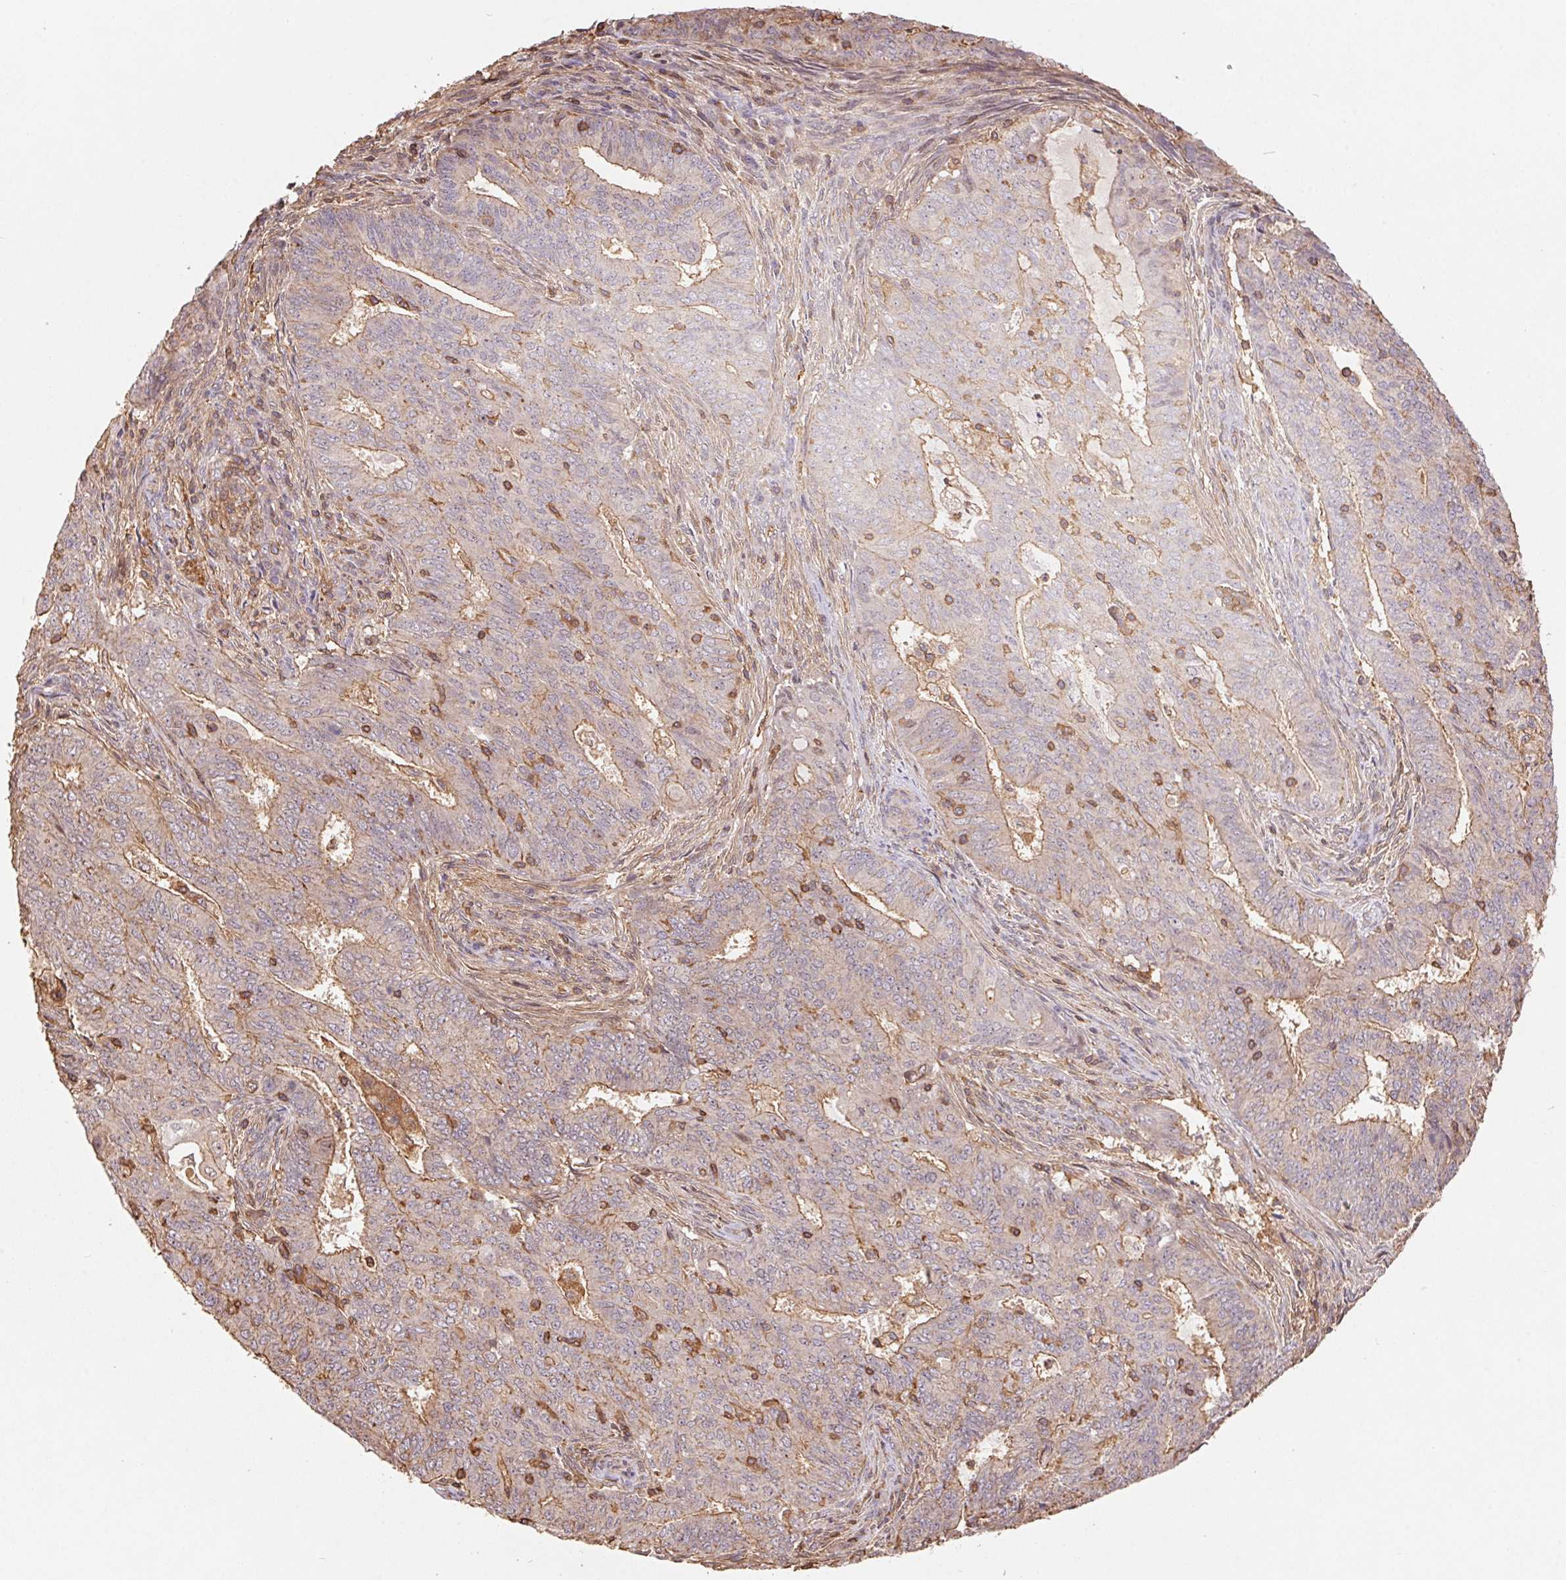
{"staining": {"intensity": "moderate", "quantity": "25%-75%", "location": "cytoplasmic/membranous"}, "tissue": "endometrial cancer", "cell_type": "Tumor cells", "image_type": "cancer", "snomed": [{"axis": "morphology", "description": "Adenocarcinoma, NOS"}, {"axis": "topography", "description": "Endometrium"}], "caption": "Endometrial cancer (adenocarcinoma) stained for a protein exhibits moderate cytoplasmic/membranous positivity in tumor cells.", "gene": "ATG10", "patient": {"sex": "female", "age": 62}}